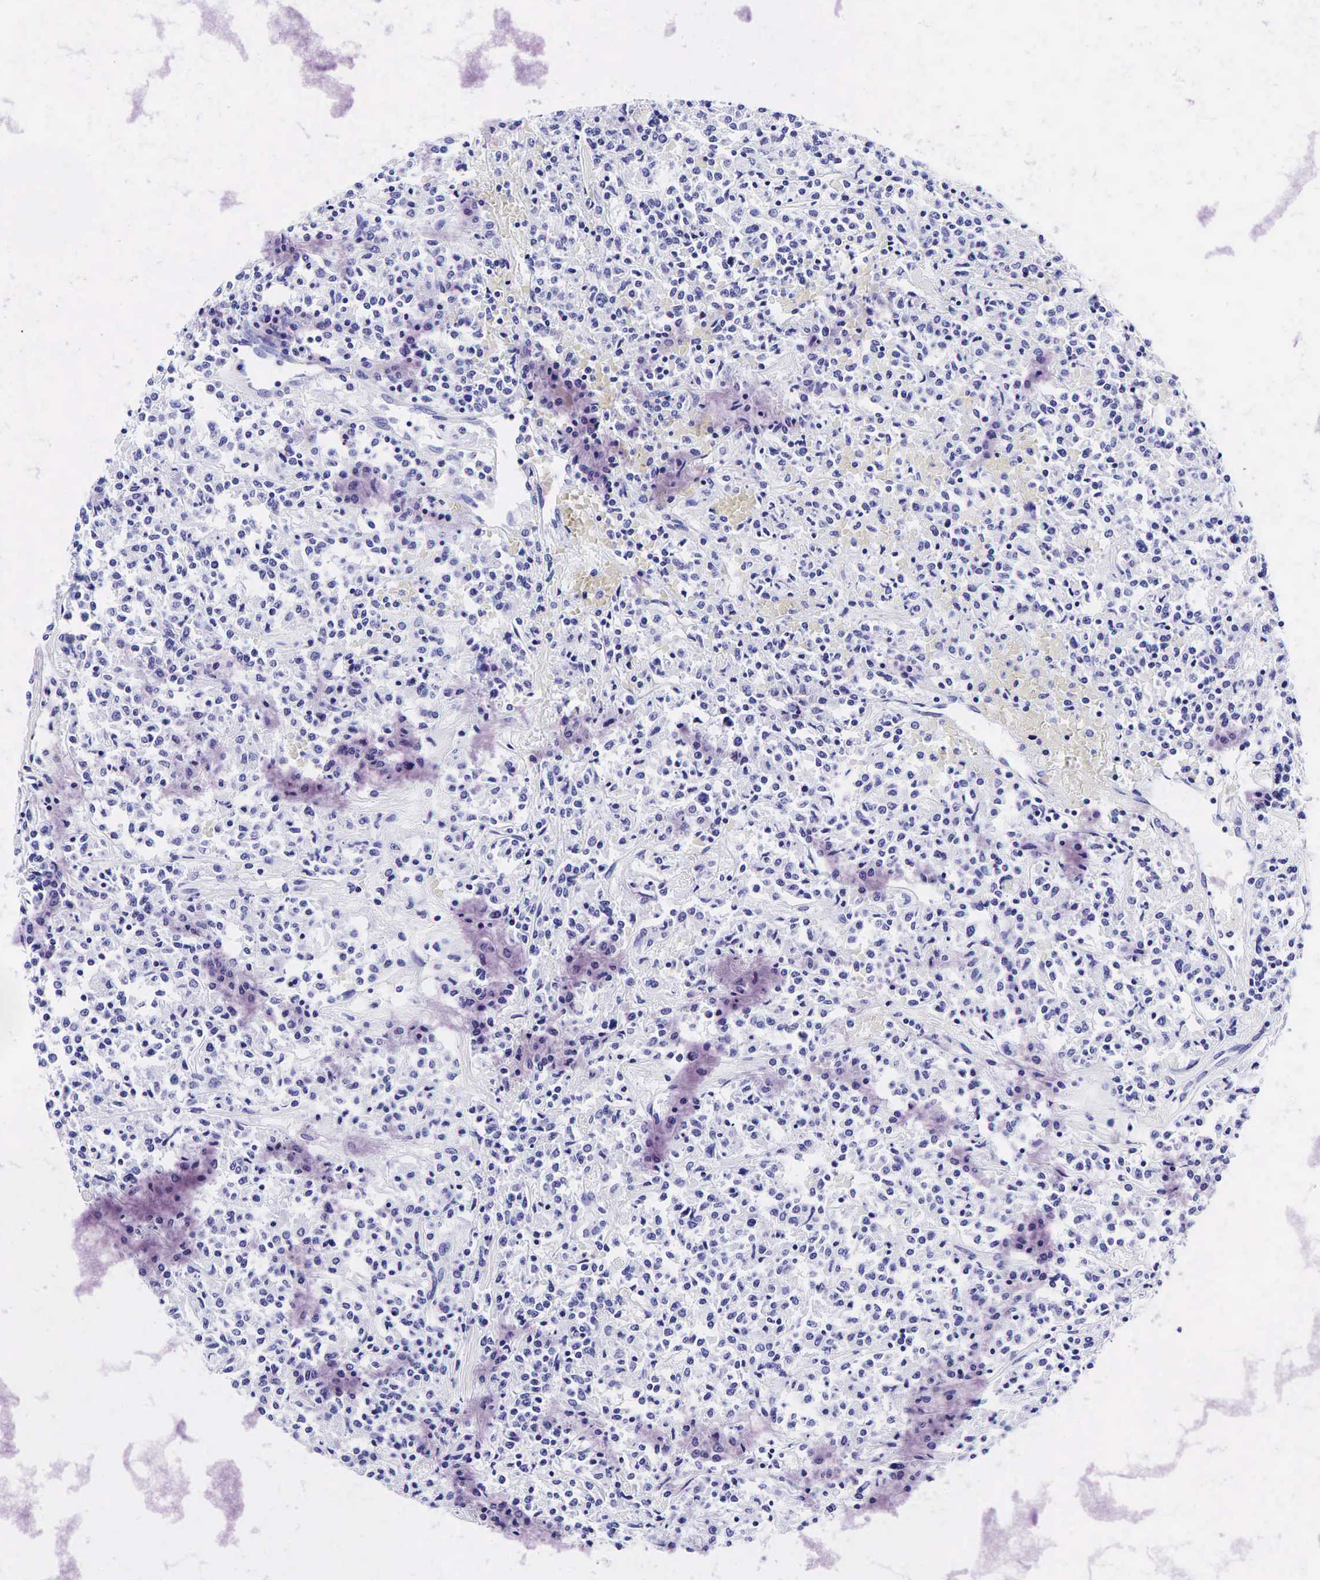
{"staining": {"intensity": "negative", "quantity": "none", "location": "none"}, "tissue": "lymphoma", "cell_type": "Tumor cells", "image_type": "cancer", "snomed": [{"axis": "morphology", "description": "Malignant lymphoma, non-Hodgkin's type, Low grade"}, {"axis": "topography", "description": "Small intestine"}], "caption": "An image of low-grade malignant lymphoma, non-Hodgkin's type stained for a protein displays no brown staining in tumor cells.", "gene": "GCG", "patient": {"sex": "female", "age": 59}}